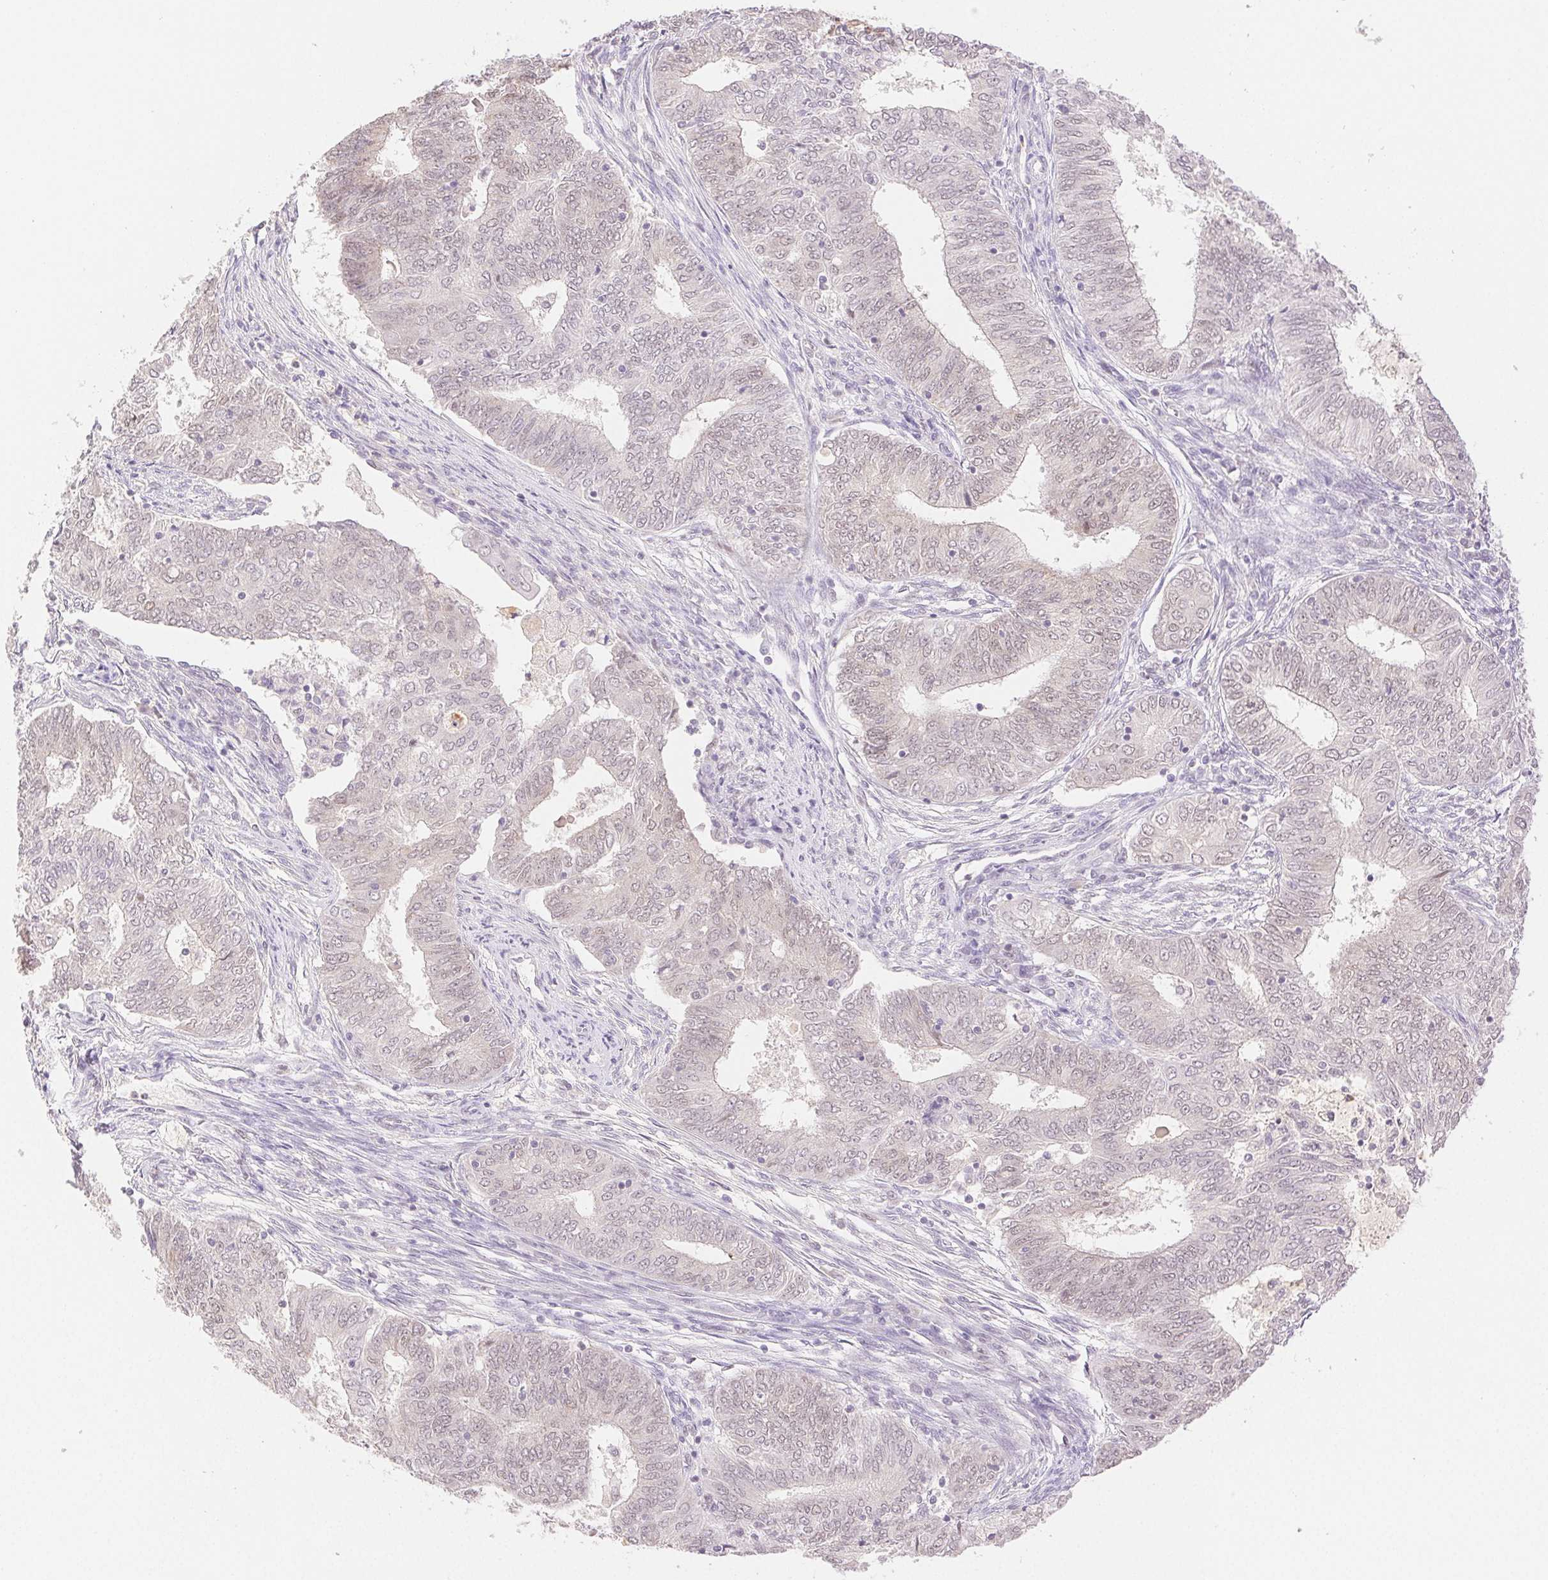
{"staining": {"intensity": "moderate", "quantity": "25%-75%", "location": "nuclear"}, "tissue": "endometrial cancer", "cell_type": "Tumor cells", "image_type": "cancer", "snomed": [{"axis": "morphology", "description": "Adenocarcinoma, NOS"}, {"axis": "topography", "description": "Endometrium"}], "caption": "Endometrial cancer was stained to show a protein in brown. There is medium levels of moderate nuclear positivity in about 25%-75% of tumor cells.", "gene": "H2AZ2", "patient": {"sex": "female", "age": 62}}